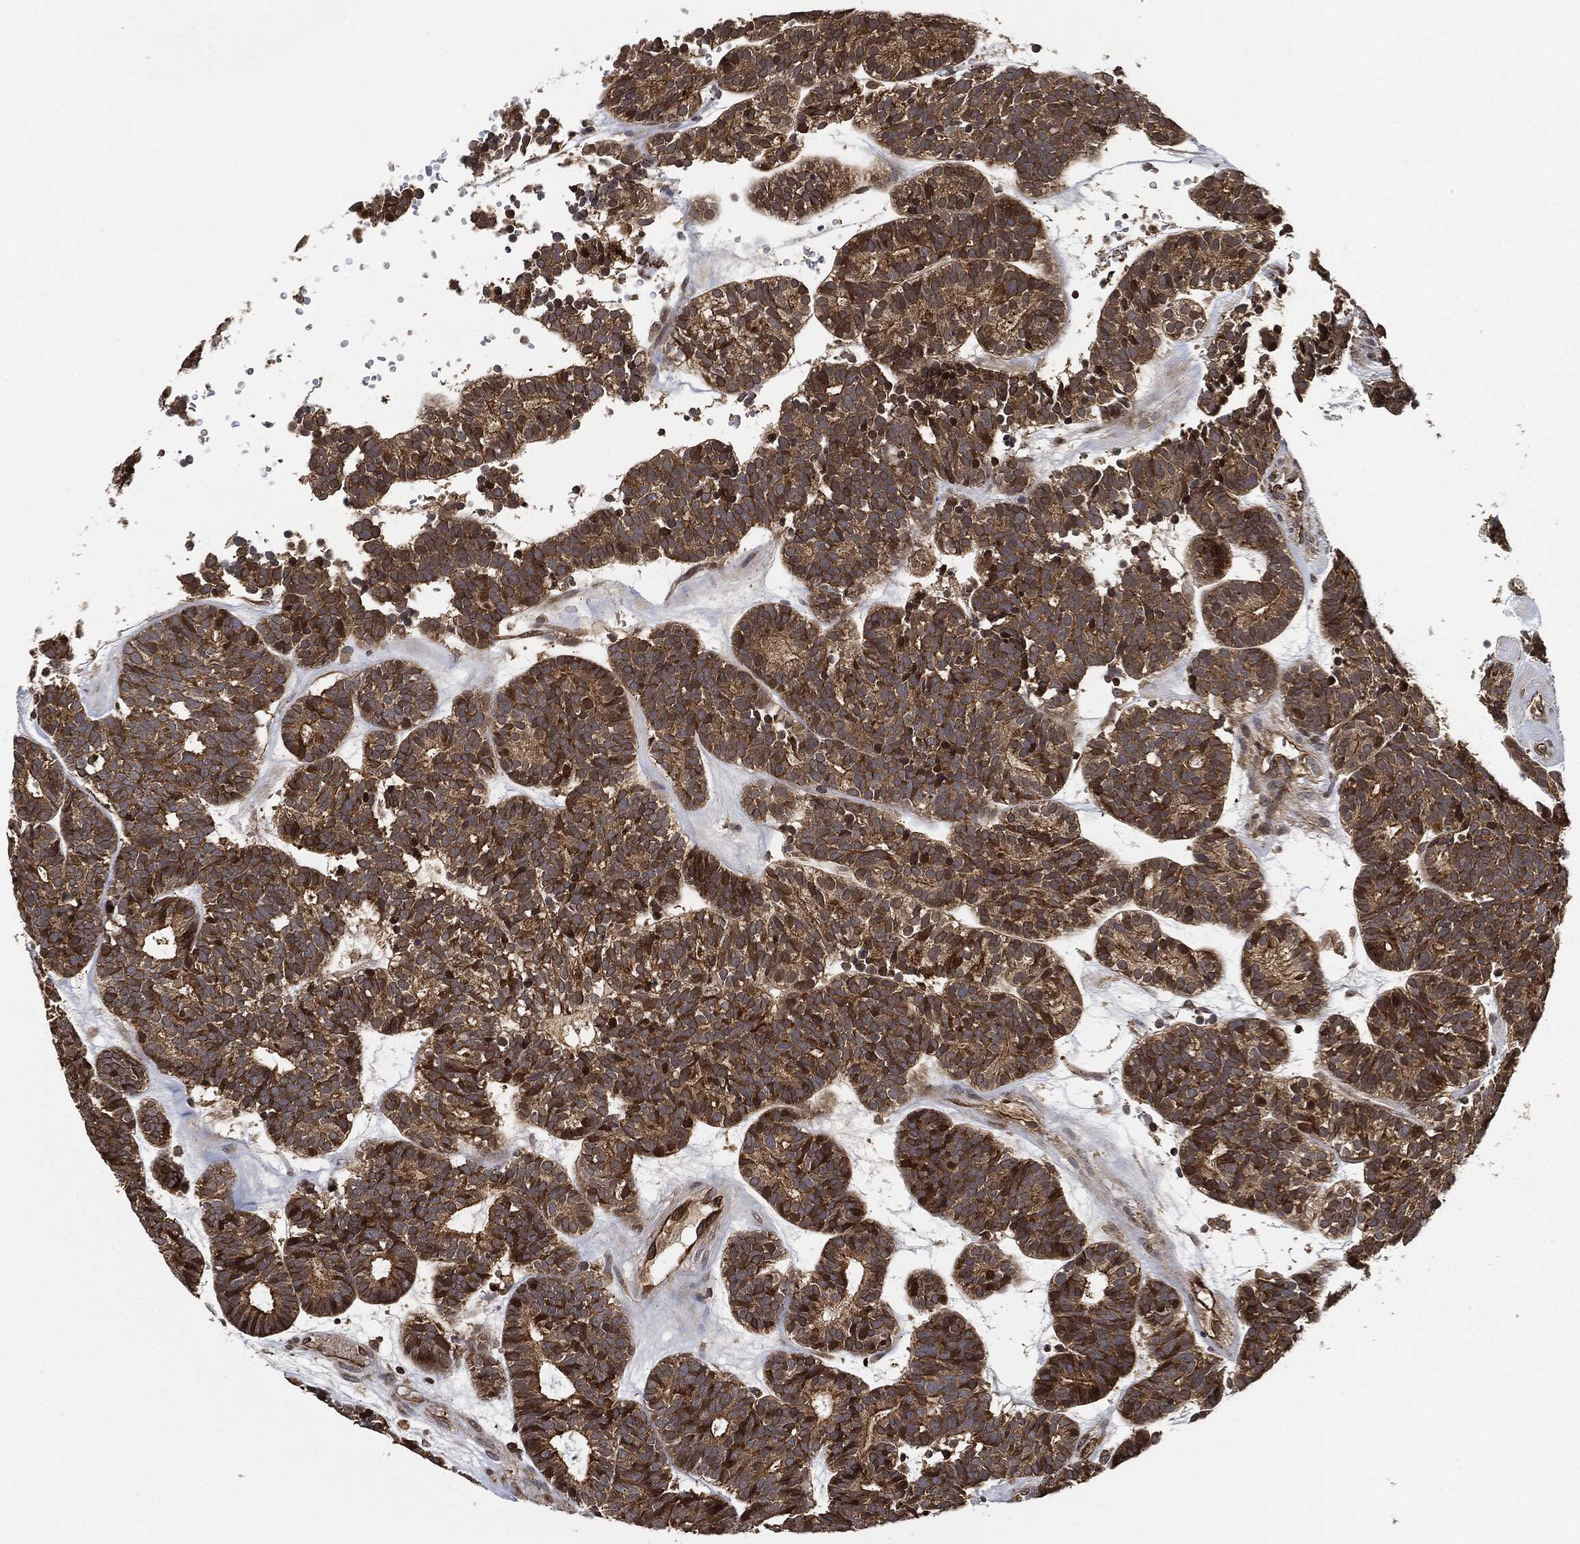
{"staining": {"intensity": "strong", "quantity": "25%-75%", "location": "cytoplasmic/membranous"}, "tissue": "head and neck cancer", "cell_type": "Tumor cells", "image_type": "cancer", "snomed": [{"axis": "morphology", "description": "Adenocarcinoma, NOS"}, {"axis": "topography", "description": "Head-Neck"}], "caption": "Head and neck adenocarcinoma was stained to show a protein in brown. There is high levels of strong cytoplasmic/membranous staining in approximately 25%-75% of tumor cells.", "gene": "MAP3K3", "patient": {"sex": "female", "age": 81}}